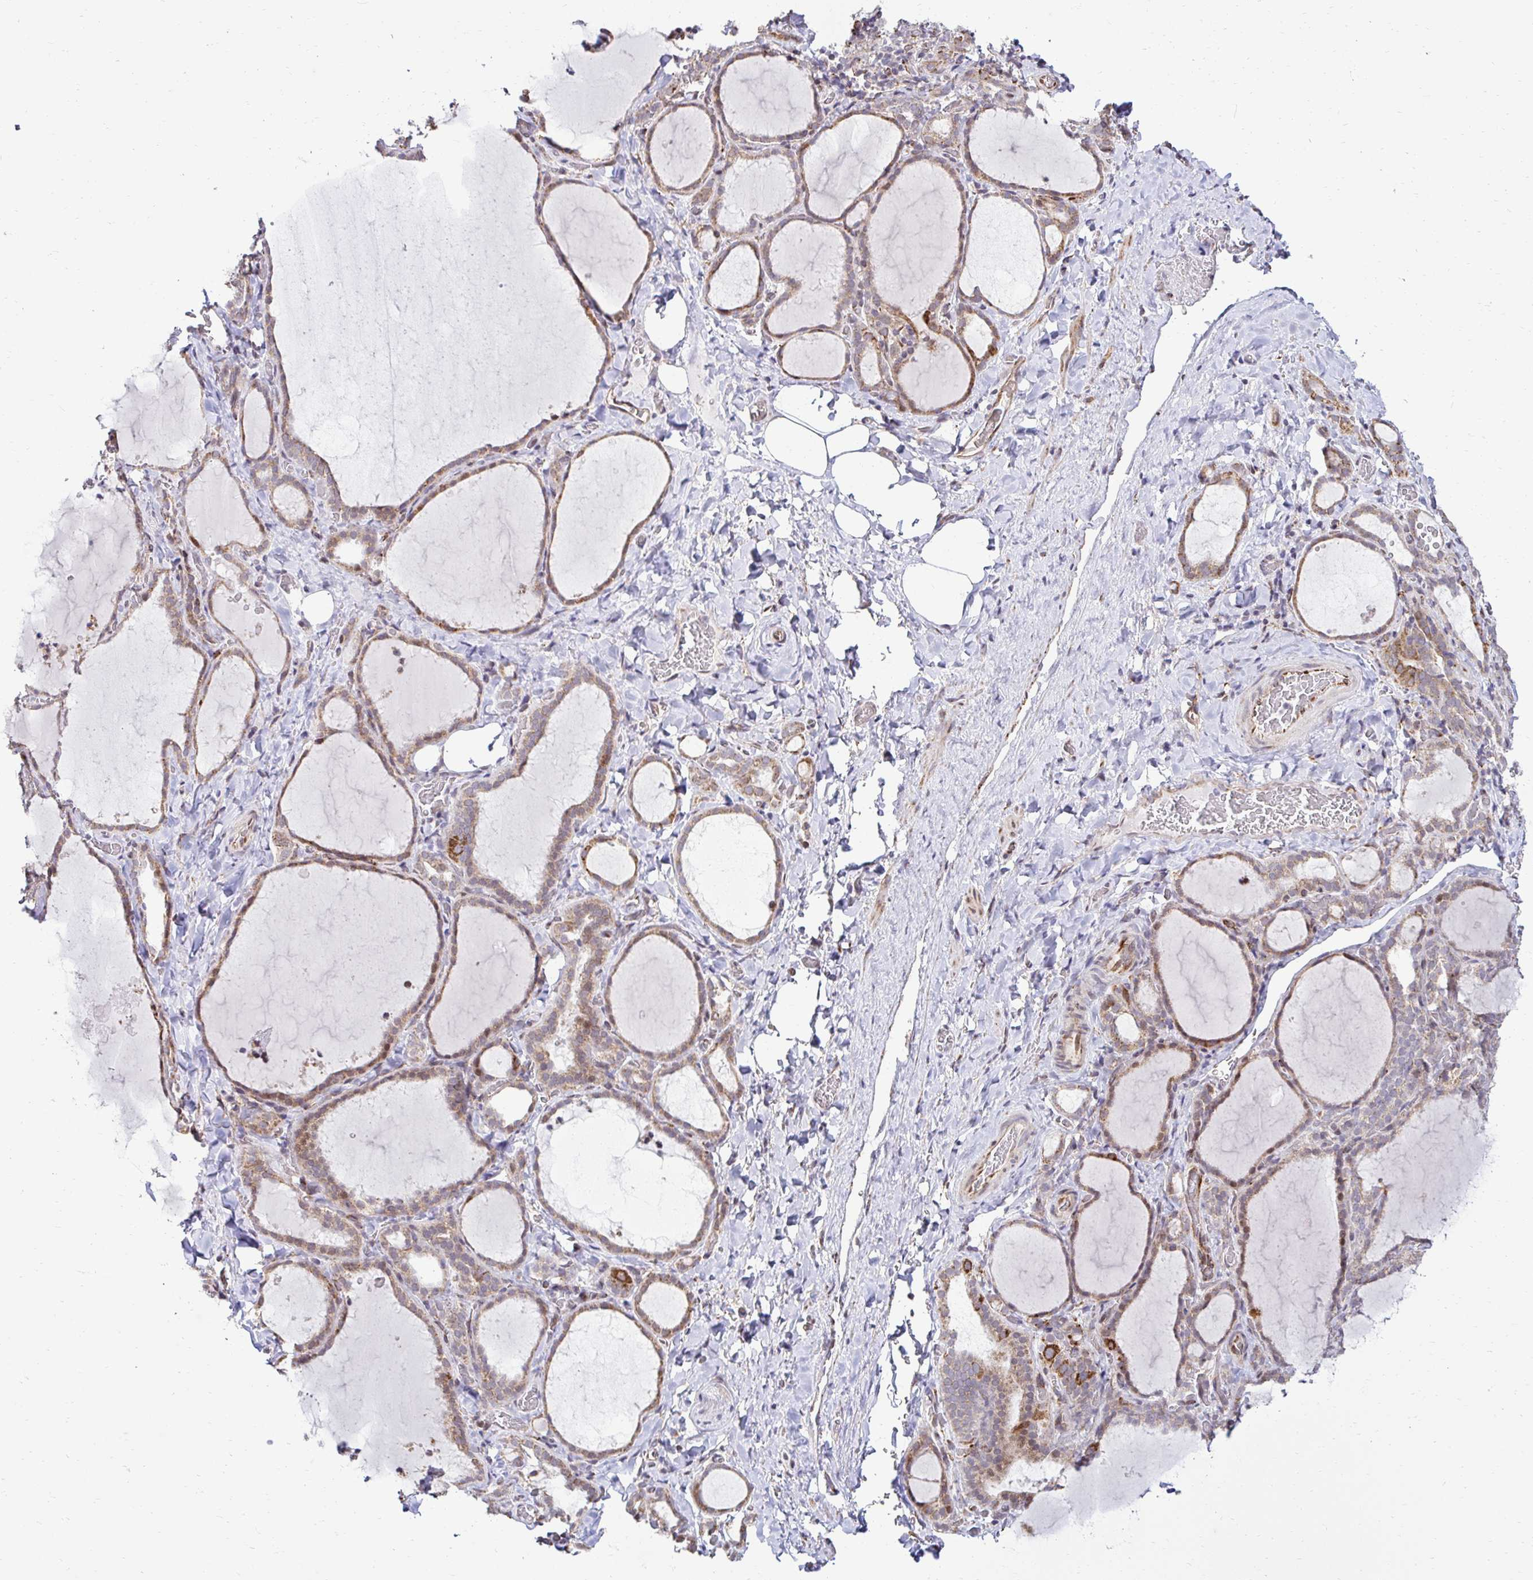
{"staining": {"intensity": "moderate", "quantity": "25%-75%", "location": "cytoplasmic/membranous,nuclear"}, "tissue": "thyroid gland", "cell_type": "Glandular cells", "image_type": "normal", "snomed": [{"axis": "morphology", "description": "Normal tissue, NOS"}, {"axis": "topography", "description": "Thyroid gland"}], "caption": "The micrograph reveals immunohistochemical staining of unremarkable thyroid gland. There is moderate cytoplasmic/membranous,nuclear positivity is seen in approximately 25%-75% of glandular cells. The staining was performed using DAB (3,3'-diaminobenzidine), with brown indicating positive protein expression. Nuclei are stained blue with hematoxylin.", "gene": "HPS1", "patient": {"sex": "female", "age": 22}}